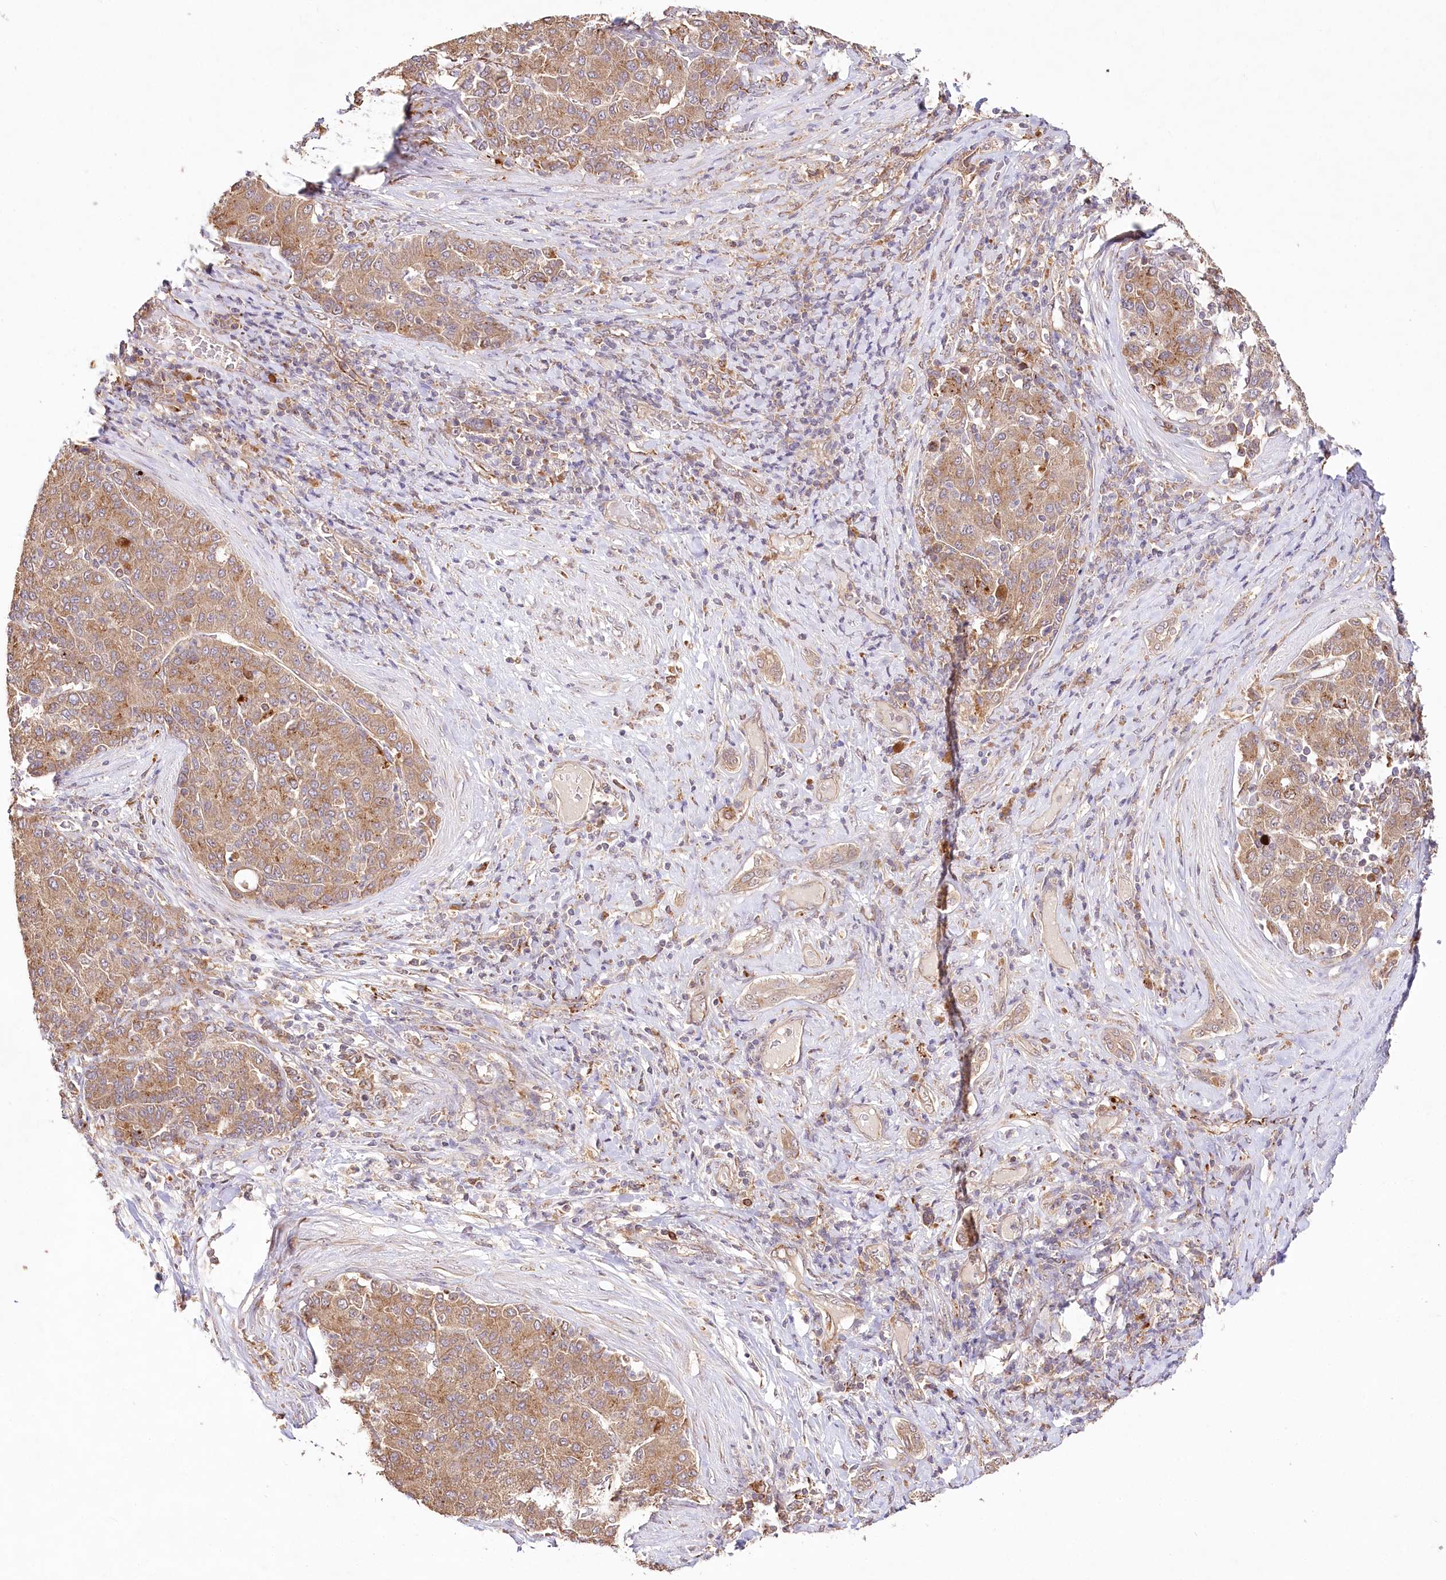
{"staining": {"intensity": "moderate", "quantity": ">75%", "location": "cytoplasmic/membranous"}, "tissue": "liver cancer", "cell_type": "Tumor cells", "image_type": "cancer", "snomed": [{"axis": "morphology", "description": "Carcinoma, Hepatocellular, NOS"}, {"axis": "topography", "description": "Liver"}], "caption": "The photomicrograph reveals a brown stain indicating the presence of a protein in the cytoplasmic/membranous of tumor cells in hepatocellular carcinoma (liver). (IHC, brightfield microscopy, high magnification).", "gene": "DMXL1", "patient": {"sex": "male", "age": 65}}